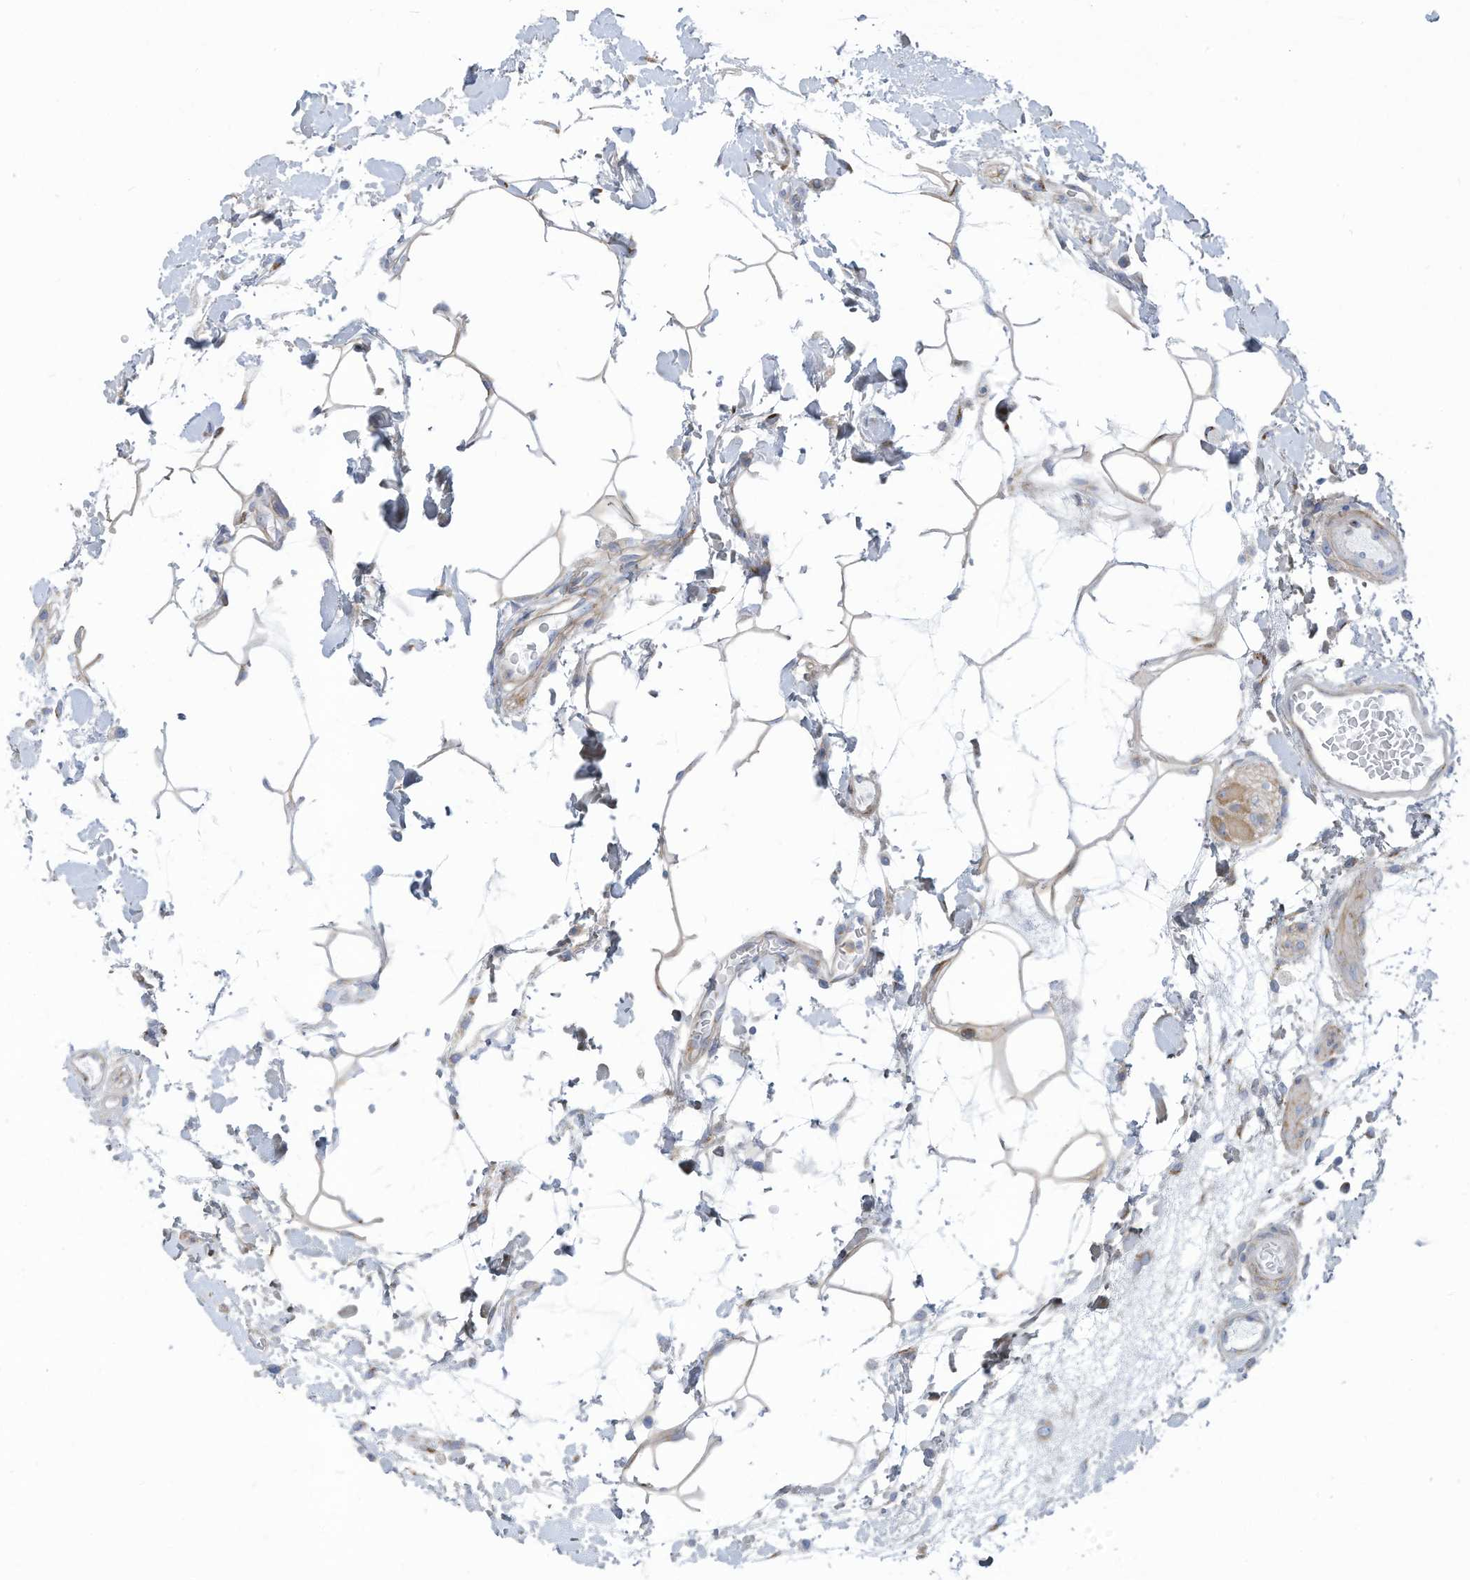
{"staining": {"intensity": "weak", "quantity": ">75%", "location": "cytoplasmic/membranous"}, "tissue": "colon", "cell_type": "Endothelial cells", "image_type": "normal", "snomed": [{"axis": "morphology", "description": "Normal tissue, NOS"}, {"axis": "topography", "description": "Colon"}], "caption": "This histopathology image displays IHC staining of normal colon, with low weak cytoplasmic/membranous expression in approximately >75% of endothelial cells.", "gene": "TRMT2B", "patient": {"sex": "female", "age": 79}}